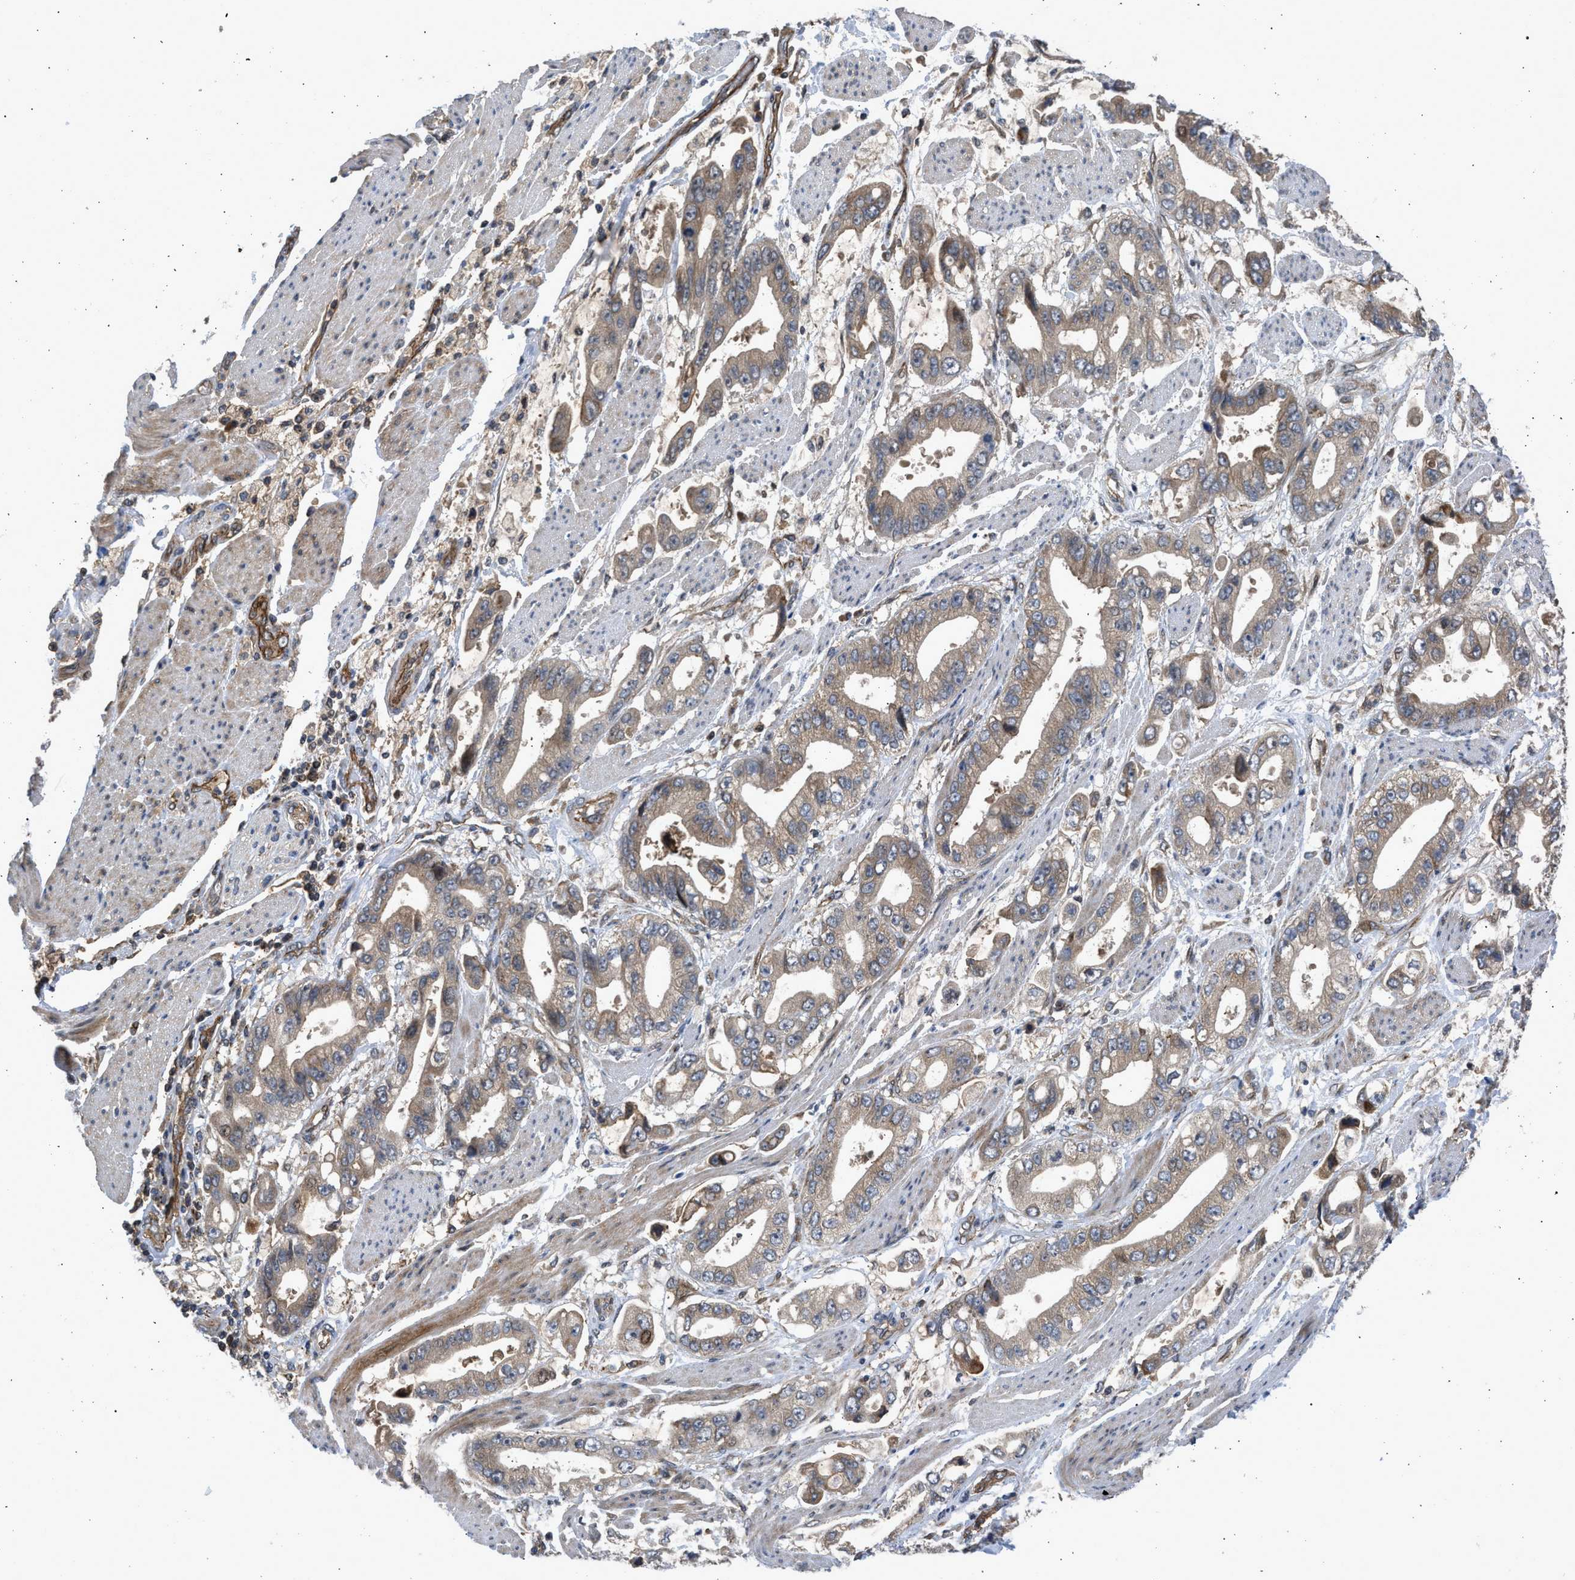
{"staining": {"intensity": "moderate", "quantity": ">75%", "location": "cytoplasmic/membranous"}, "tissue": "stomach cancer", "cell_type": "Tumor cells", "image_type": "cancer", "snomed": [{"axis": "morphology", "description": "Normal tissue, NOS"}, {"axis": "morphology", "description": "Adenocarcinoma, NOS"}, {"axis": "topography", "description": "Stomach"}], "caption": "Immunohistochemical staining of human adenocarcinoma (stomach) reveals medium levels of moderate cytoplasmic/membranous expression in about >75% of tumor cells. Using DAB (brown) and hematoxylin (blue) stains, captured at high magnification using brightfield microscopy.", "gene": "GPATCH2L", "patient": {"sex": "male", "age": 62}}